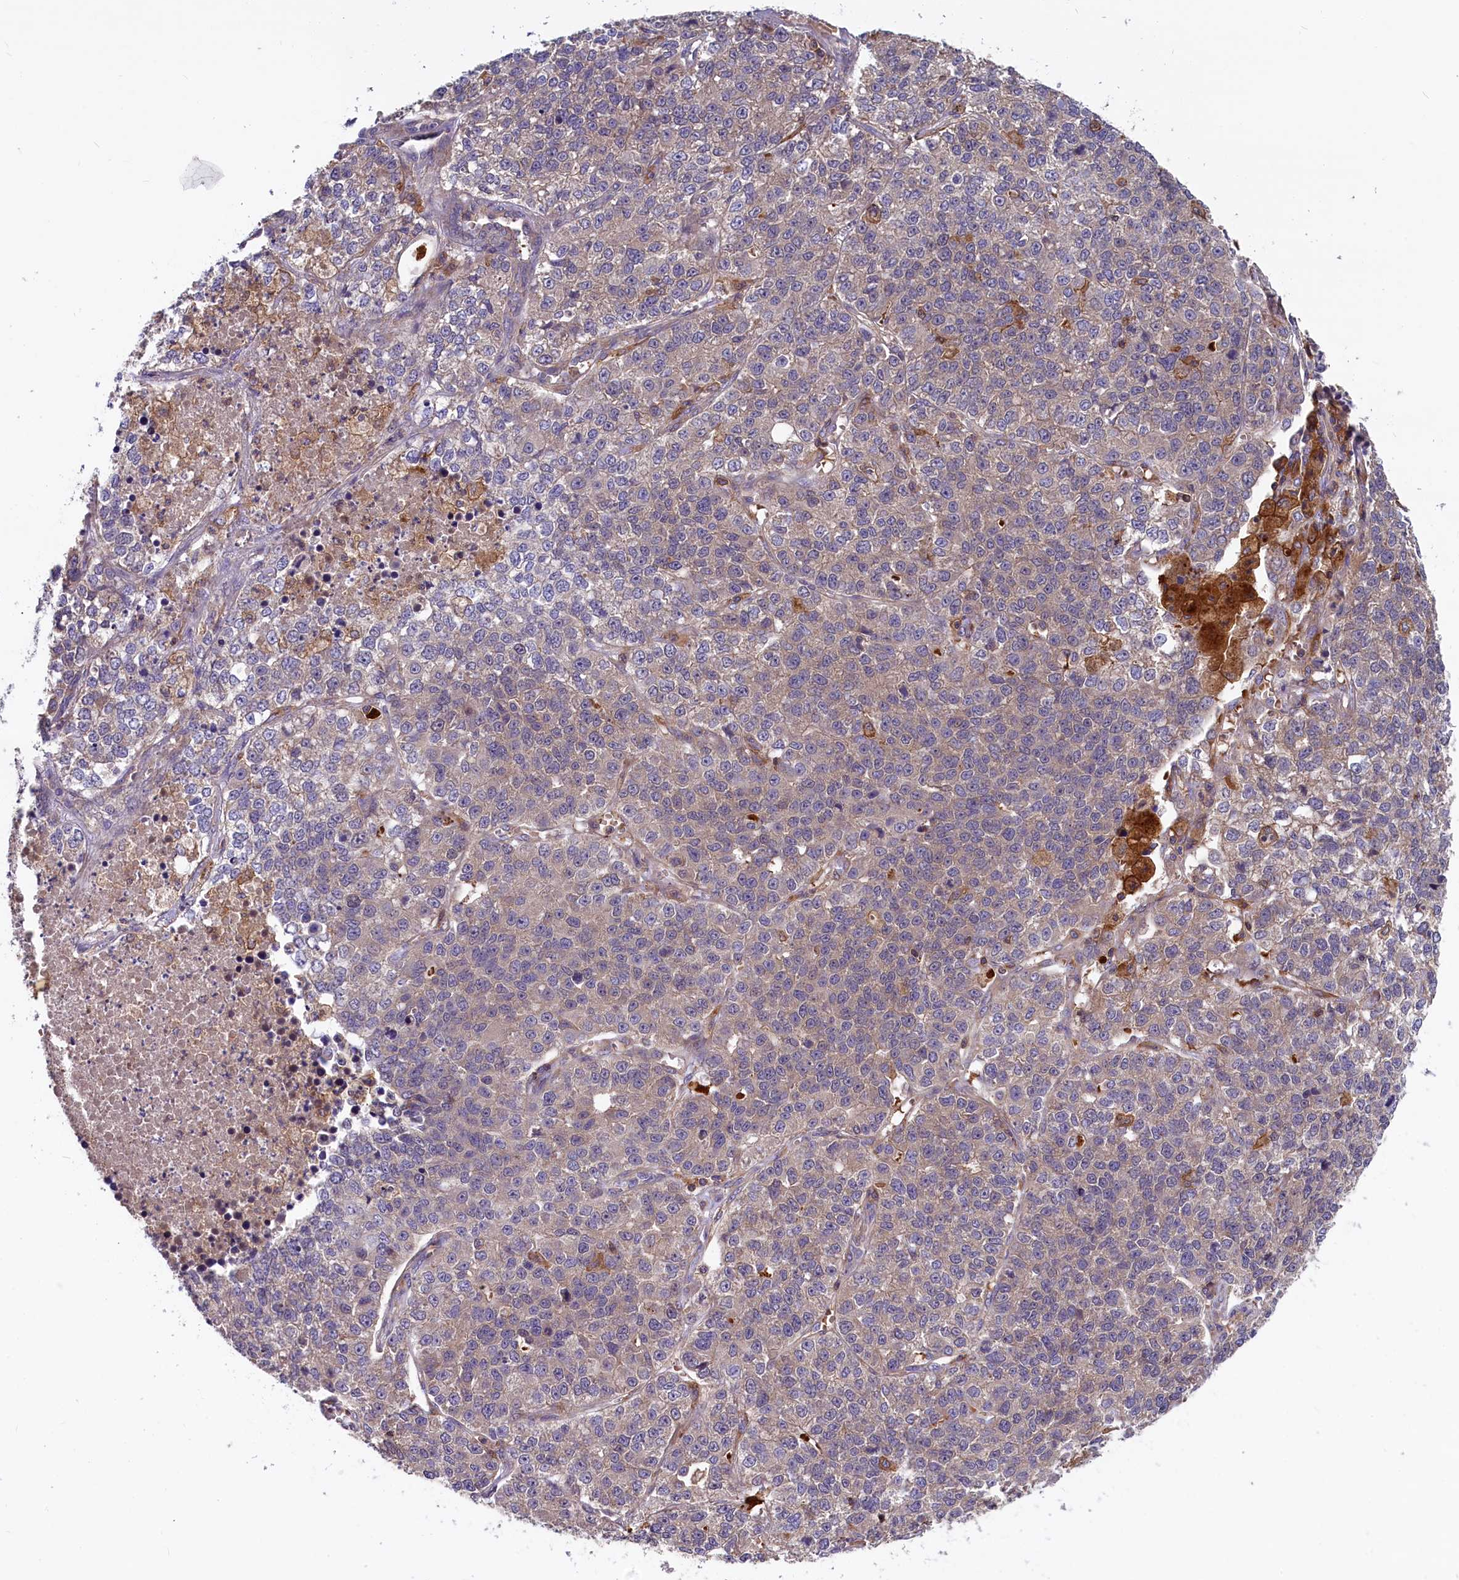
{"staining": {"intensity": "weak", "quantity": "<25%", "location": "cytoplasmic/membranous"}, "tissue": "lung cancer", "cell_type": "Tumor cells", "image_type": "cancer", "snomed": [{"axis": "morphology", "description": "Adenocarcinoma, NOS"}, {"axis": "topography", "description": "Lung"}], "caption": "Immunohistochemical staining of lung cancer (adenocarcinoma) shows no significant staining in tumor cells.", "gene": "MYO9B", "patient": {"sex": "male", "age": 49}}